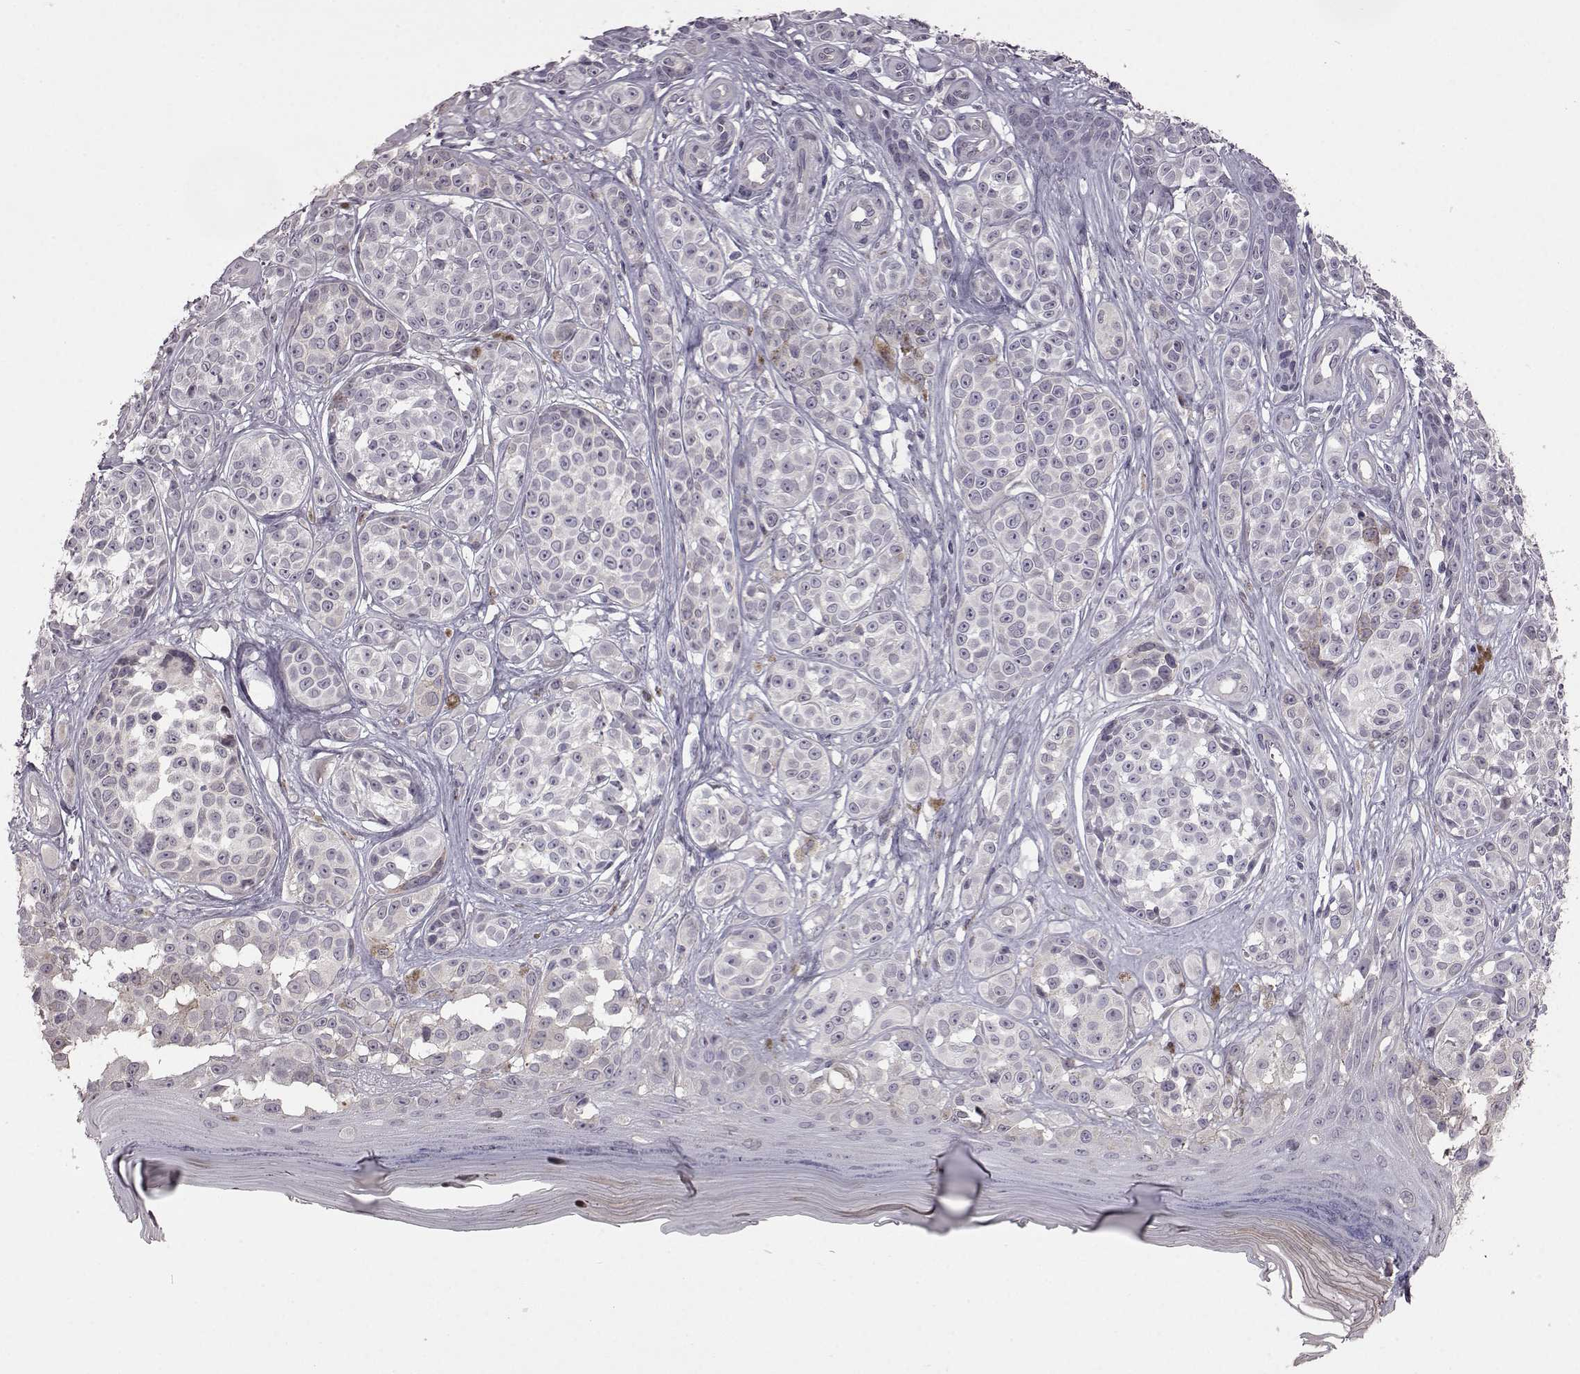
{"staining": {"intensity": "negative", "quantity": "none", "location": "none"}, "tissue": "melanoma", "cell_type": "Tumor cells", "image_type": "cancer", "snomed": [{"axis": "morphology", "description": "Malignant melanoma, NOS"}, {"axis": "topography", "description": "Skin"}], "caption": "Immunohistochemical staining of human malignant melanoma demonstrates no significant expression in tumor cells.", "gene": "GAL", "patient": {"sex": "female", "age": 90}}